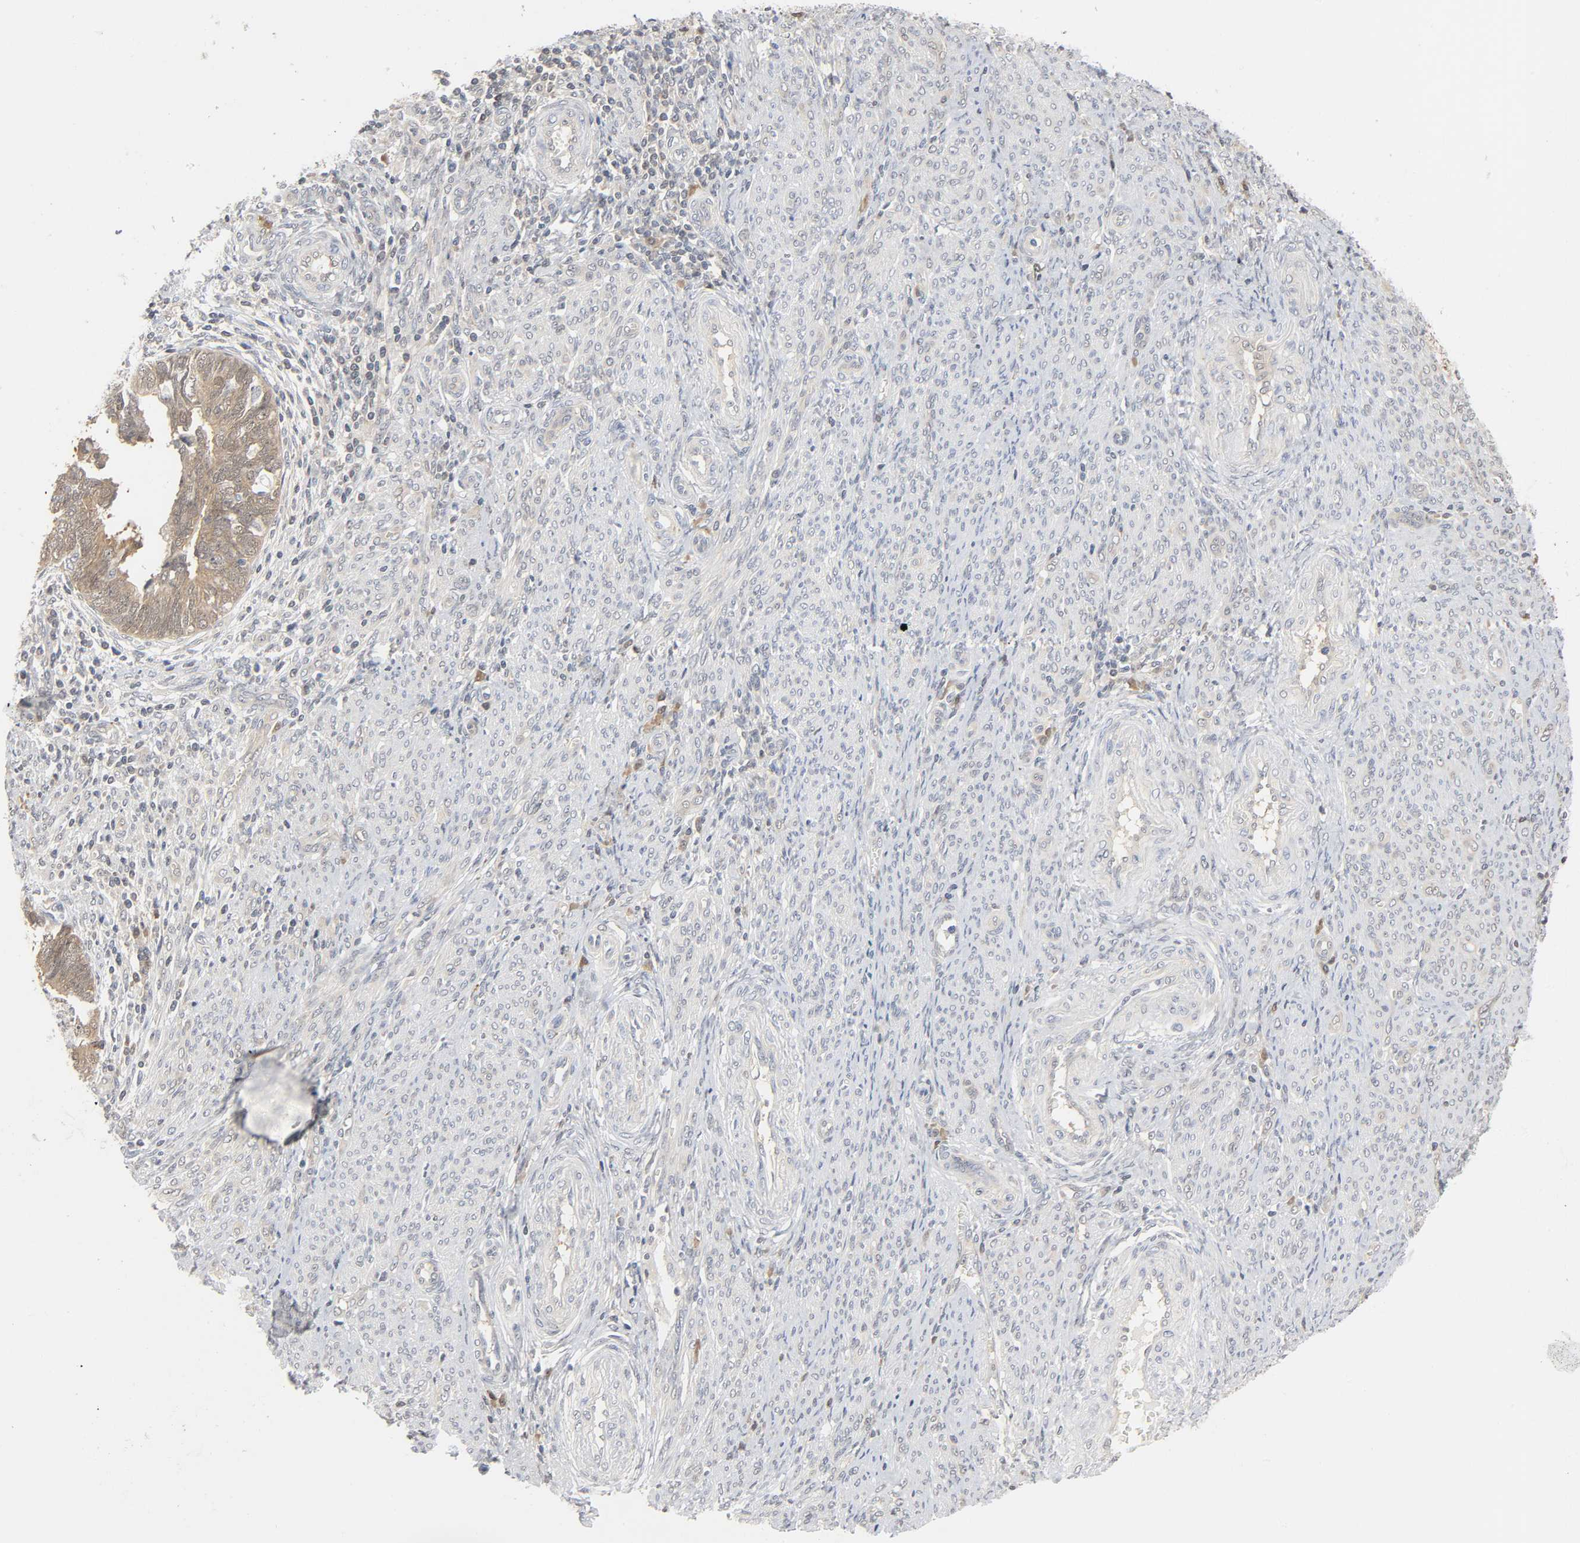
{"staining": {"intensity": "weak", "quantity": ">75%", "location": "cytoplasmic/membranous"}, "tissue": "endometrial cancer", "cell_type": "Tumor cells", "image_type": "cancer", "snomed": [{"axis": "morphology", "description": "Adenocarcinoma, NOS"}, {"axis": "topography", "description": "Endometrium"}], "caption": "IHC (DAB (3,3'-diaminobenzidine)) staining of human endometrial cancer reveals weak cytoplasmic/membranous protein positivity in approximately >75% of tumor cells. Using DAB (3,3'-diaminobenzidine) (brown) and hematoxylin (blue) stains, captured at high magnification using brightfield microscopy.", "gene": "MIF", "patient": {"sex": "female", "age": 75}}